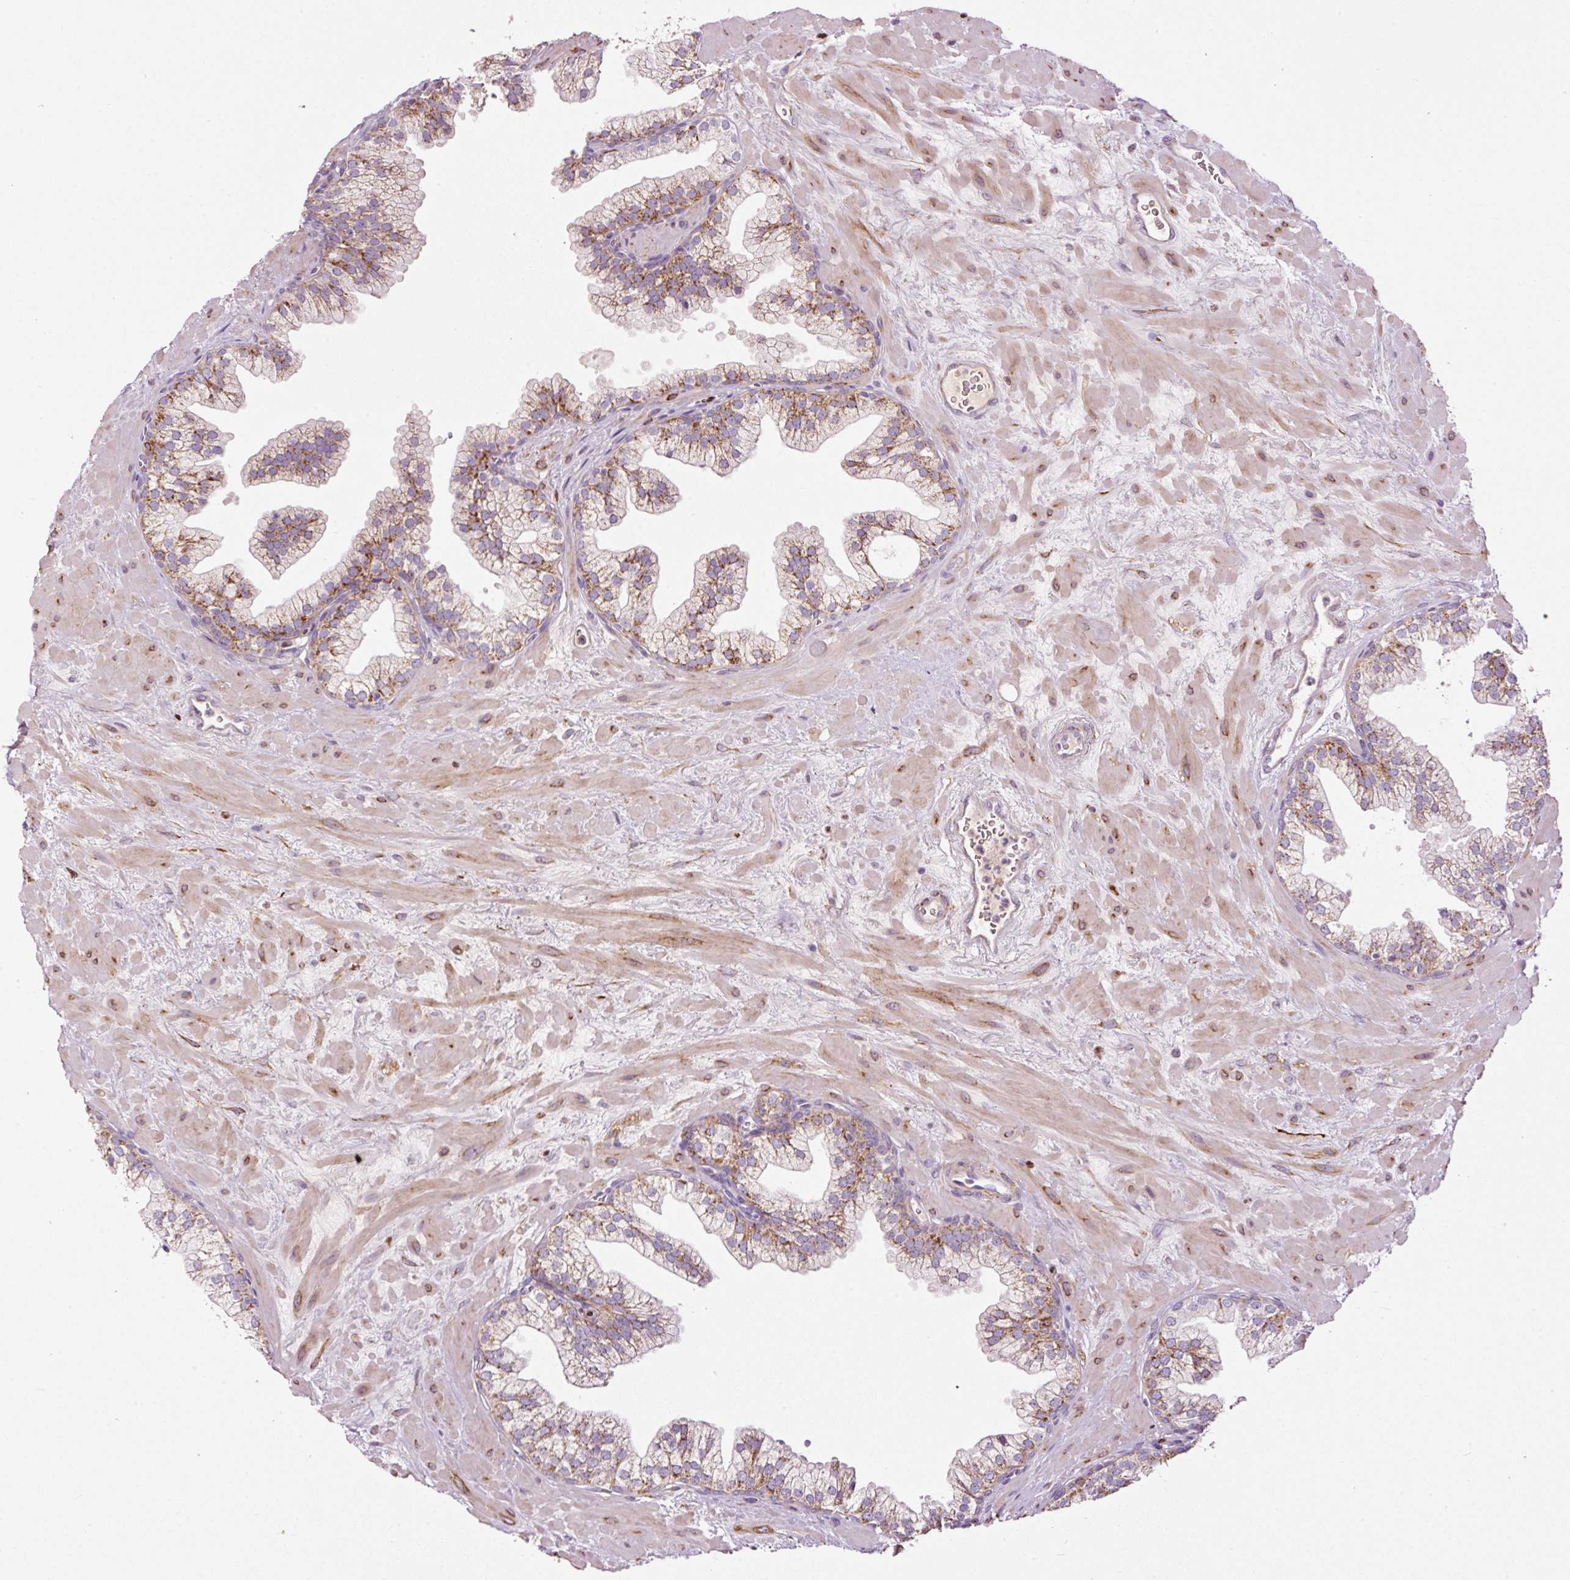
{"staining": {"intensity": "moderate", "quantity": ">75%", "location": "cytoplasmic/membranous"}, "tissue": "prostate", "cell_type": "Glandular cells", "image_type": "normal", "snomed": [{"axis": "morphology", "description": "Normal tissue, NOS"}, {"axis": "topography", "description": "Prostate"}, {"axis": "topography", "description": "Peripheral nerve tissue"}], "caption": "IHC histopathology image of normal prostate: human prostate stained using immunohistochemistry displays medium levels of moderate protein expression localized specifically in the cytoplasmic/membranous of glandular cells, appearing as a cytoplasmic/membranous brown color.", "gene": "TMEM8B", "patient": {"sex": "male", "age": 61}}